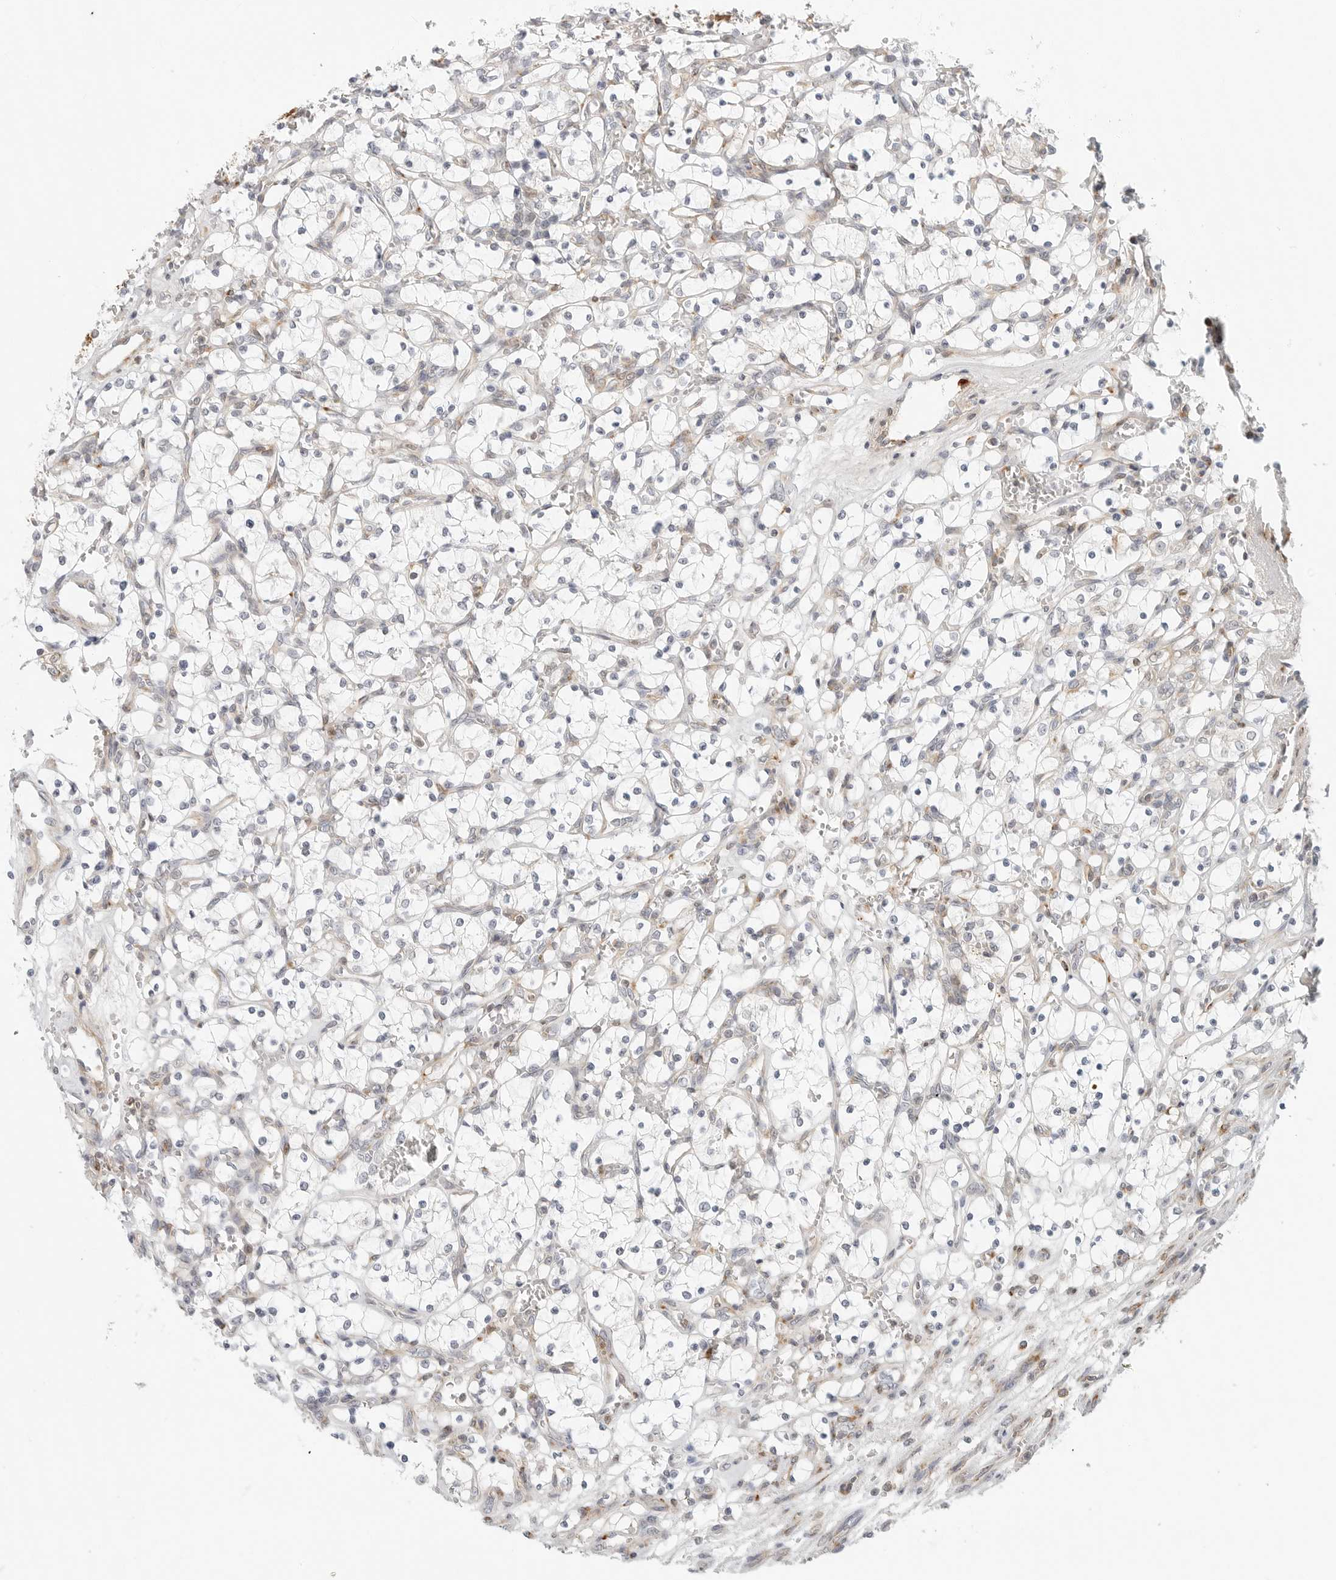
{"staining": {"intensity": "negative", "quantity": "none", "location": "none"}, "tissue": "renal cancer", "cell_type": "Tumor cells", "image_type": "cancer", "snomed": [{"axis": "morphology", "description": "Adenocarcinoma, NOS"}, {"axis": "topography", "description": "Kidney"}], "caption": "A histopathology image of human adenocarcinoma (renal) is negative for staining in tumor cells. The staining was performed using DAB (3,3'-diaminobenzidine) to visualize the protein expression in brown, while the nuclei were stained in blue with hematoxylin (Magnification: 20x).", "gene": "C1QTNF1", "patient": {"sex": "female", "age": 69}}